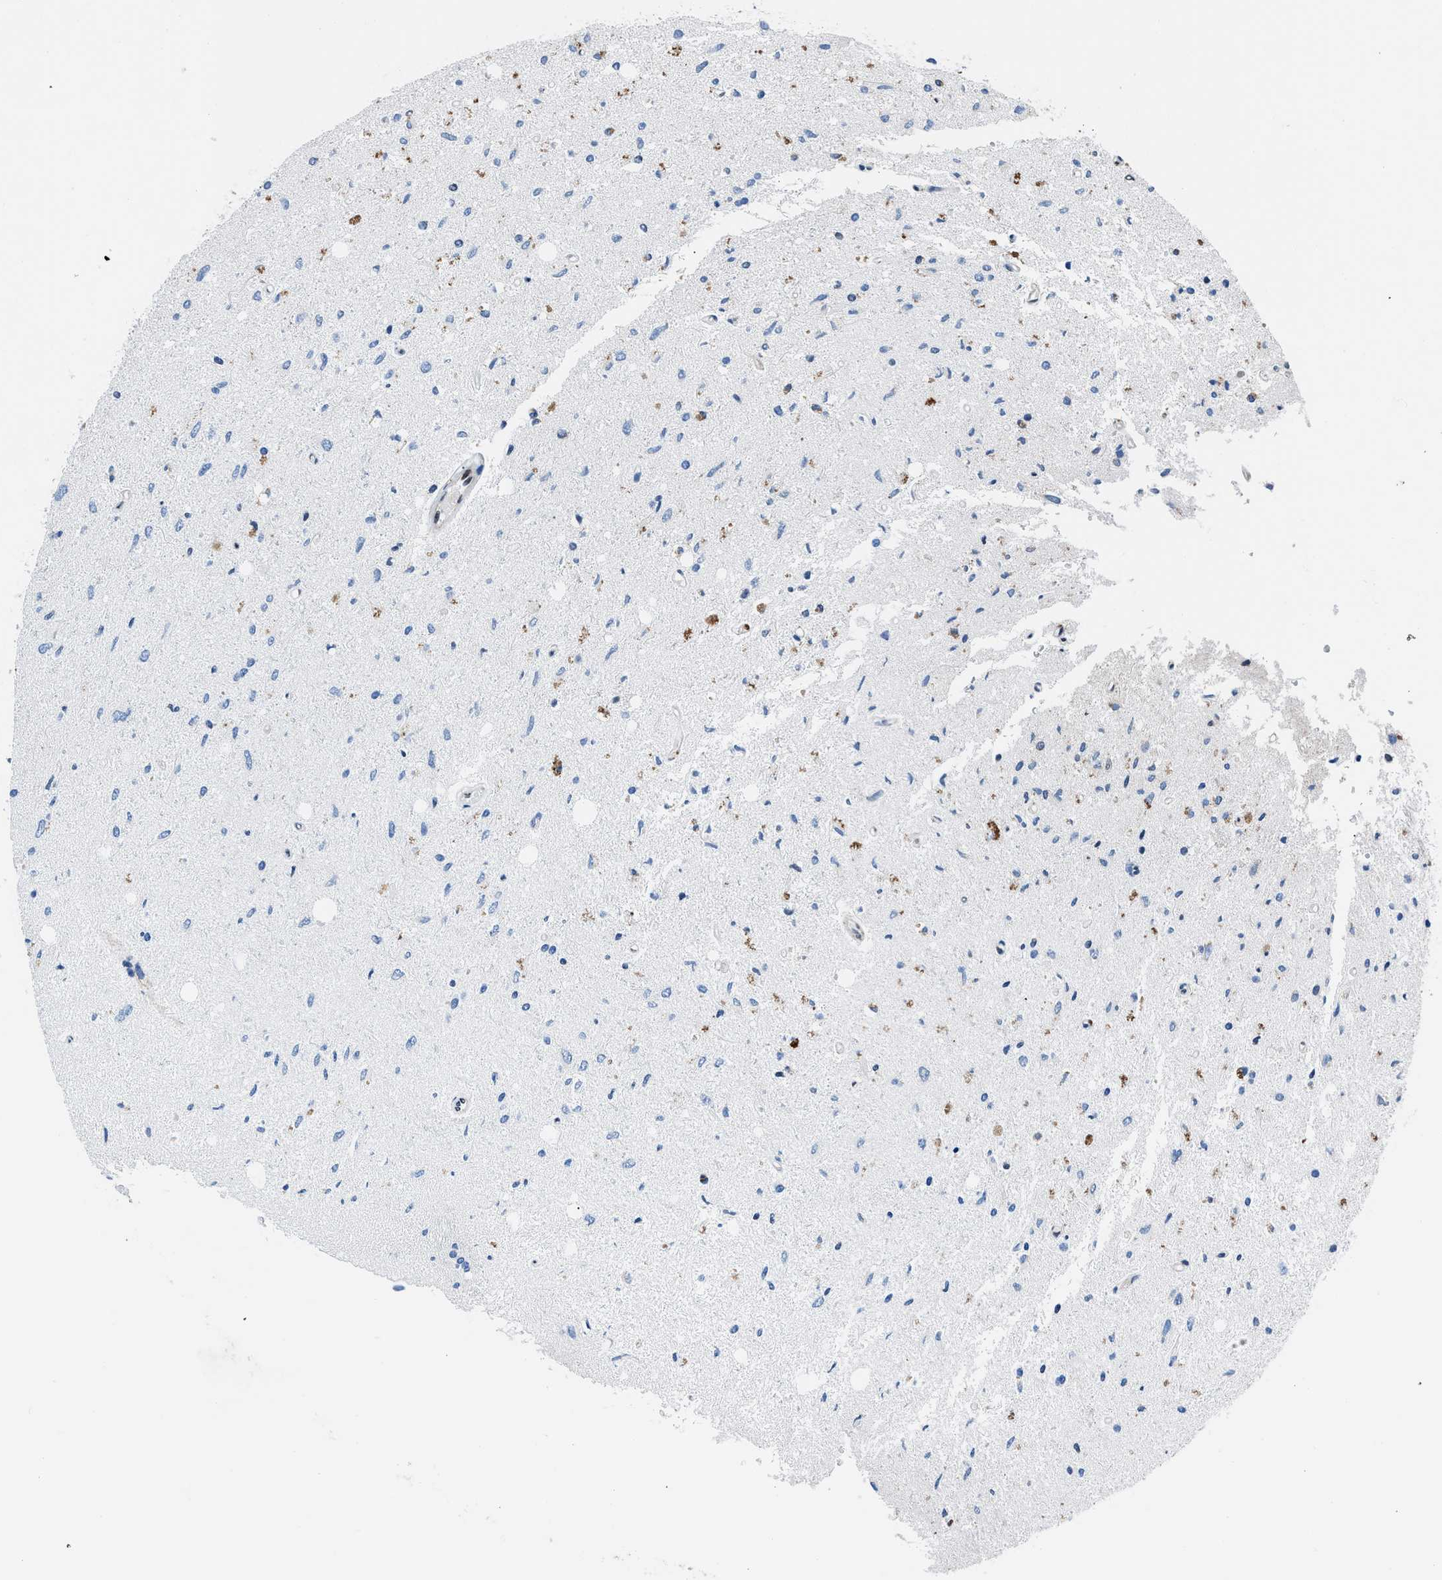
{"staining": {"intensity": "negative", "quantity": "none", "location": "none"}, "tissue": "glioma", "cell_type": "Tumor cells", "image_type": "cancer", "snomed": [{"axis": "morphology", "description": "Glioma, malignant, Low grade"}, {"axis": "topography", "description": "Brain"}], "caption": "Immunohistochemical staining of malignant low-grade glioma shows no significant positivity in tumor cells.", "gene": "LMO2", "patient": {"sex": "male", "age": 77}}